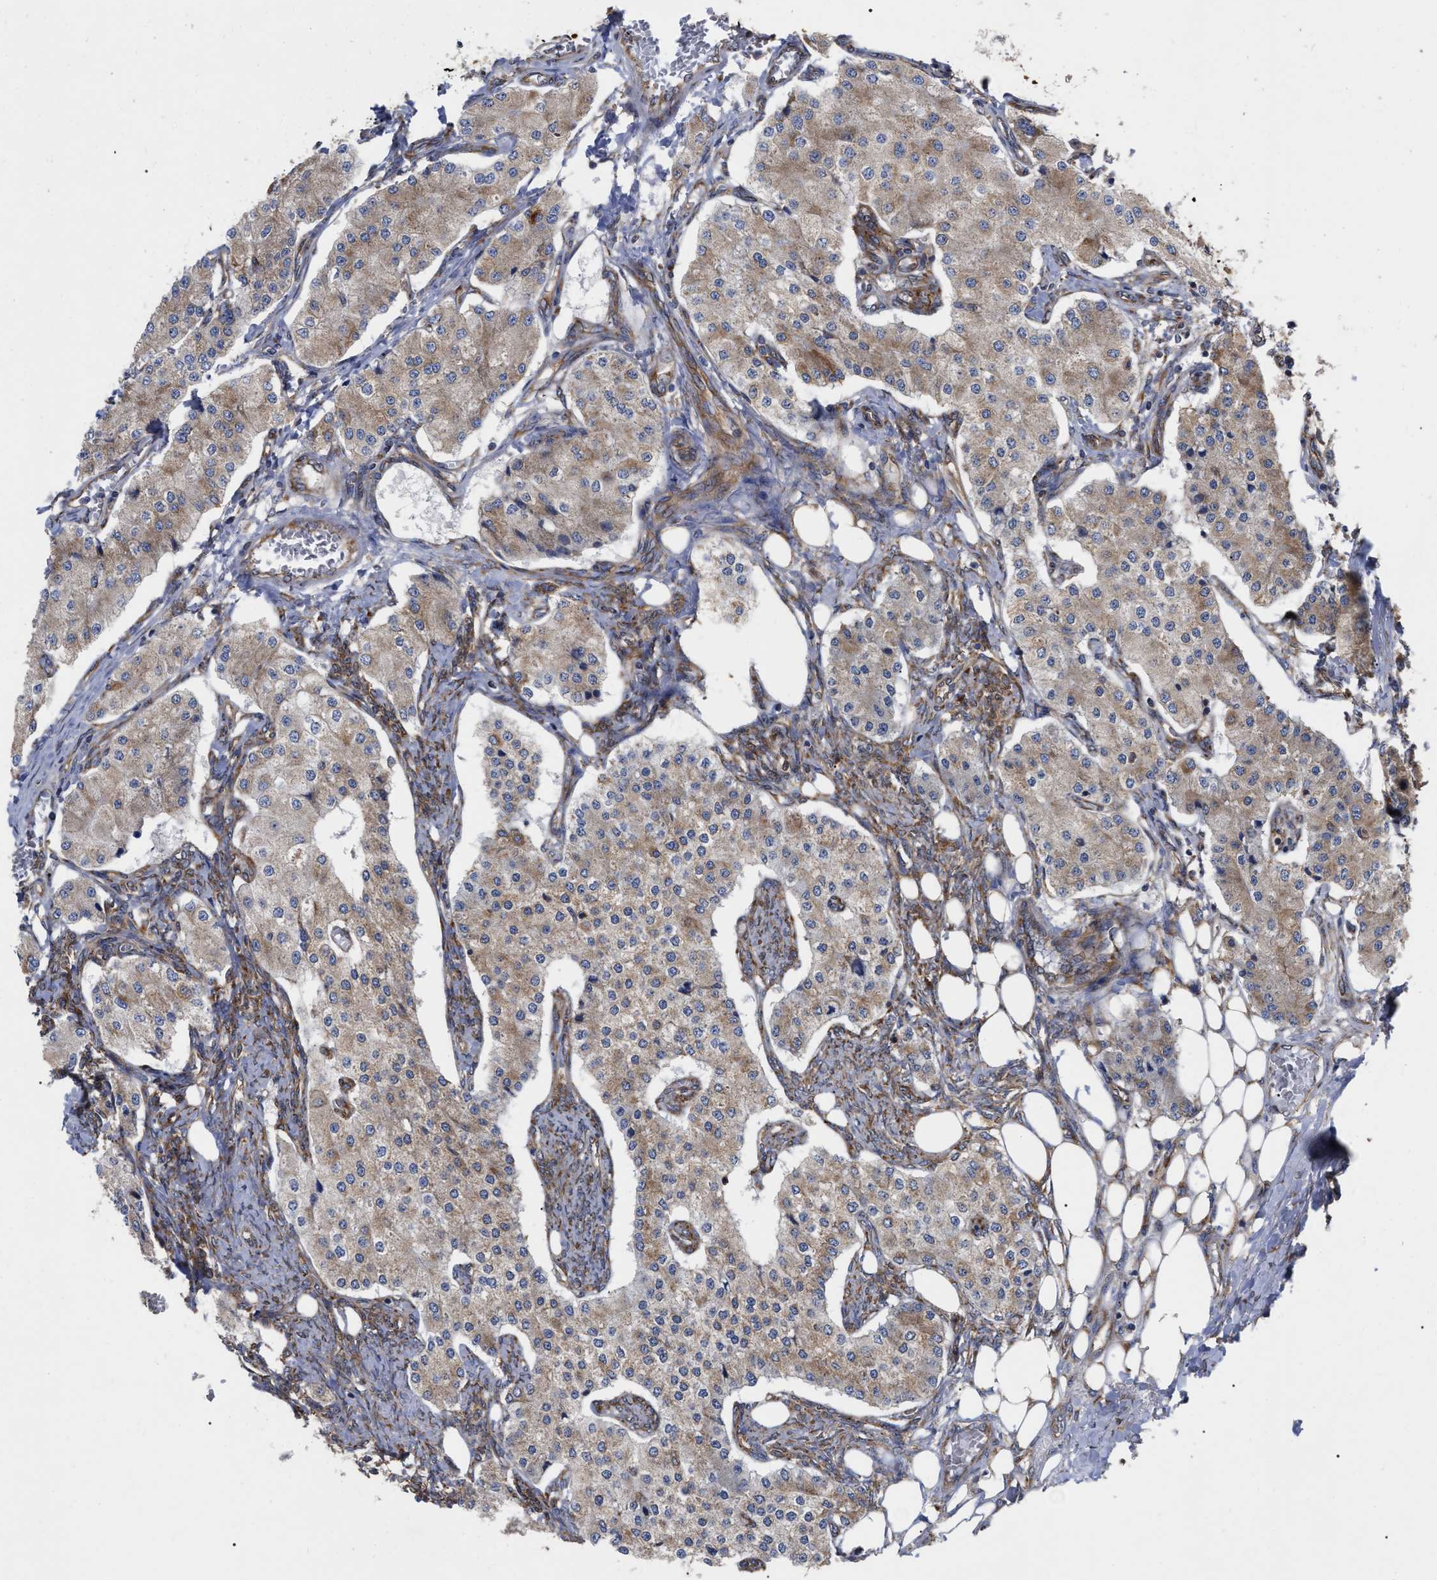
{"staining": {"intensity": "moderate", "quantity": ">75%", "location": "cytoplasmic/membranous"}, "tissue": "carcinoid", "cell_type": "Tumor cells", "image_type": "cancer", "snomed": [{"axis": "morphology", "description": "Carcinoid, malignant, NOS"}, {"axis": "topography", "description": "Colon"}], "caption": "Moderate cytoplasmic/membranous expression for a protein is appreciated in approximately >75% of tumor cells of carcinoid using immunohistochemistry.", "gene": "FAM120A", "patient": {"sex": "female", "age": 52}}